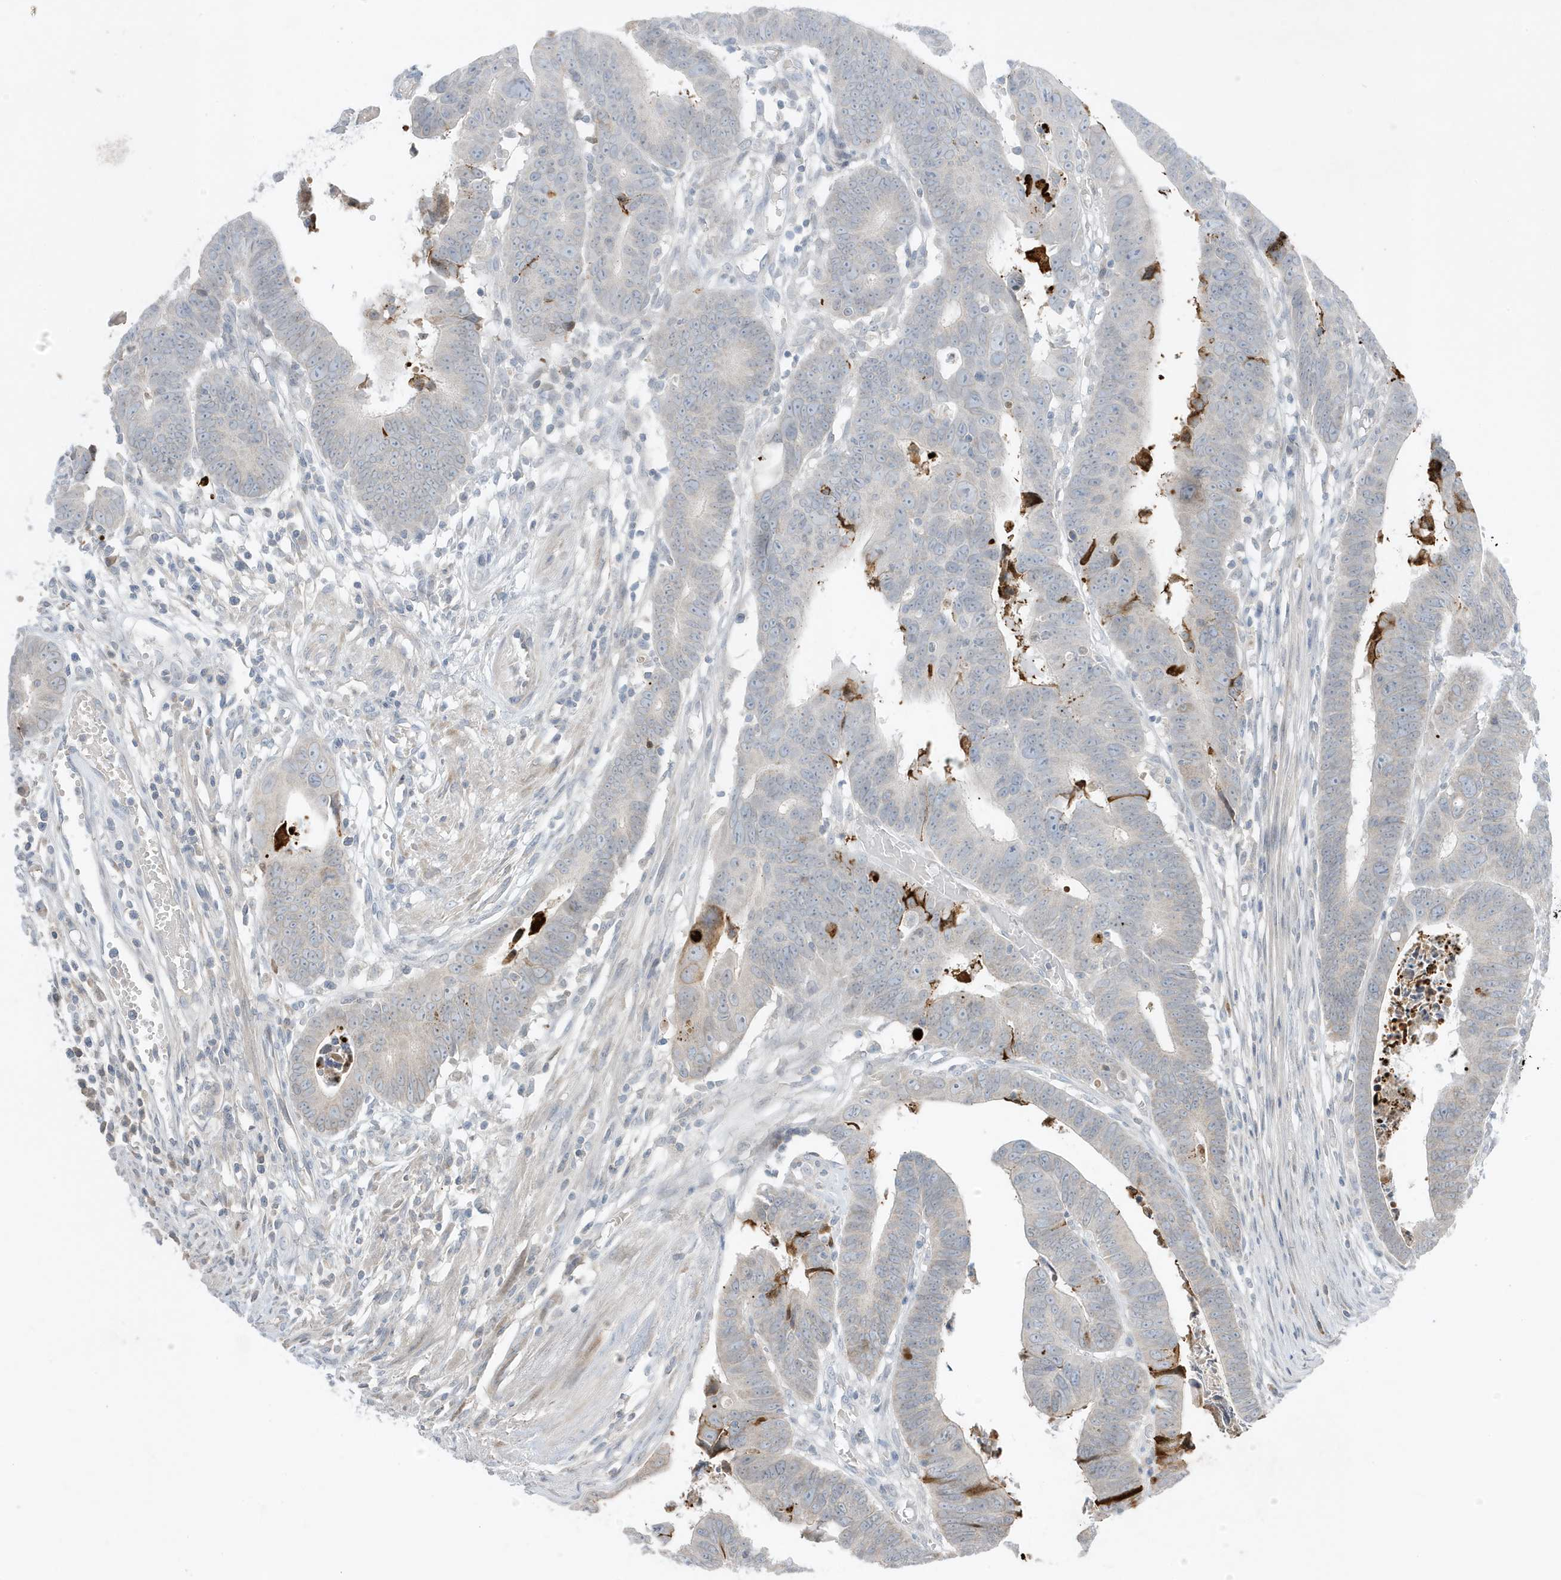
{"staining": {"intensity": "strong", "quantity": "<25%", "location": "cytoplasmic/membranous"}, "tissue": "colorectal cancer", "cell_type": "Tumor cells", "image_type": "cancer", "snomed": [{"axis": "morphology", "description": "Adenocarcinoma, NOS"}, {"axis": "topography", "description": "Rectum"}], "caption": "Approximately <25% of tumor cells in colorectal cancer (adenocarcinoma) demonstrate strong cytoplasmic/membranous protein positivity as visualized by brown immunohistochemical staining.", "gene": "FNDC1", "patient": {"sex": "female", "age": 65}}